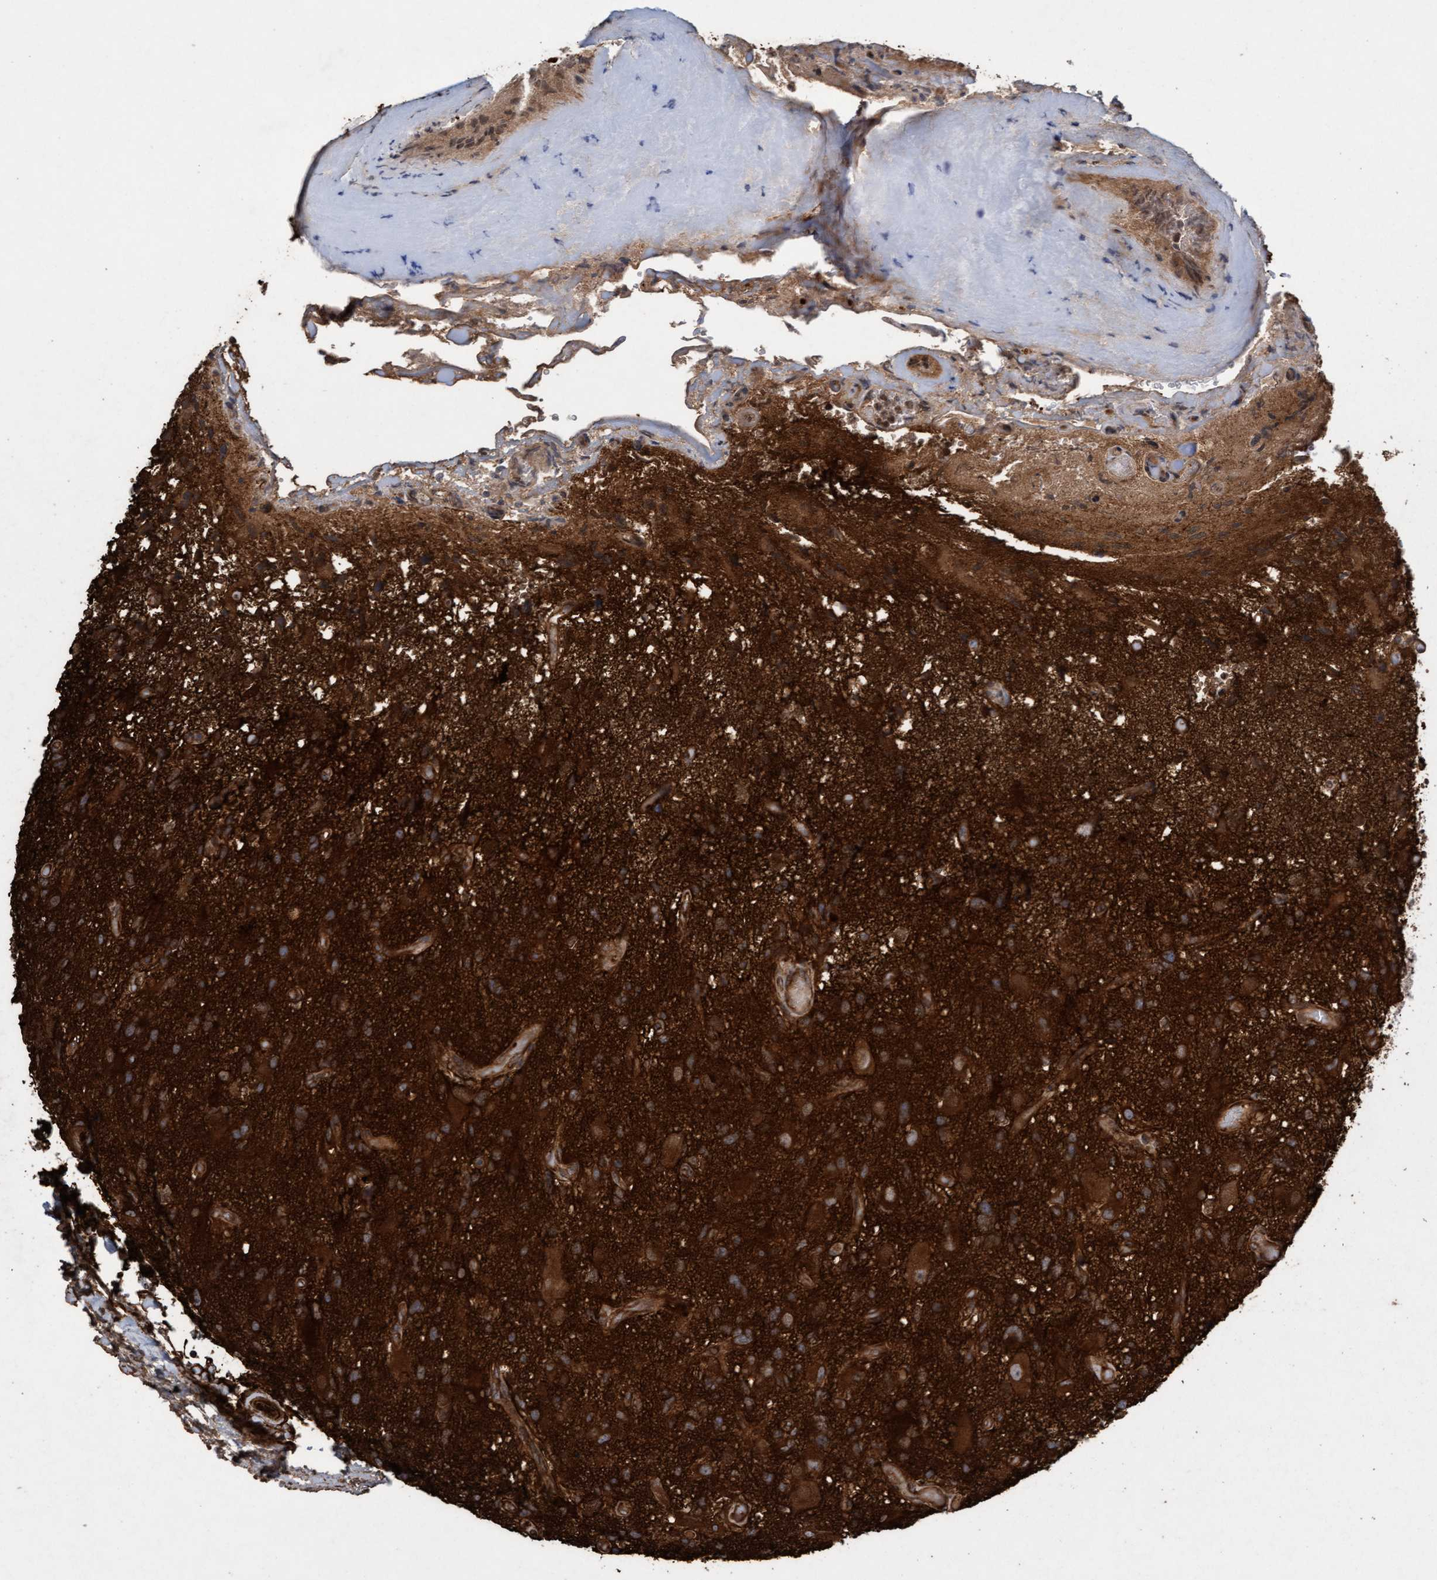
{"staining": {"intensity": "strong", "quantity": ">75%", "location": "cytoplasmic/membranous"}, "tissue": "glioma", "cell_type": "Tumor cells", "image_type": "cancer", "snomed": [{"axis": "morphology", "description": "Glioma, malignant, High grade"}, {"axis": "topography", "description": "Brain"}], "caption": "An IHC image of neoplastic tissue is shown. Protein staining in brown labels strong cytoplasmic/membranous positivity in malignant glioma (high-grade) within tumor cells. (IHC, brightfield microscopy, high magnification).", "gene": "CDC42EP4", "patient": {"sex": "male", "age": 33}}